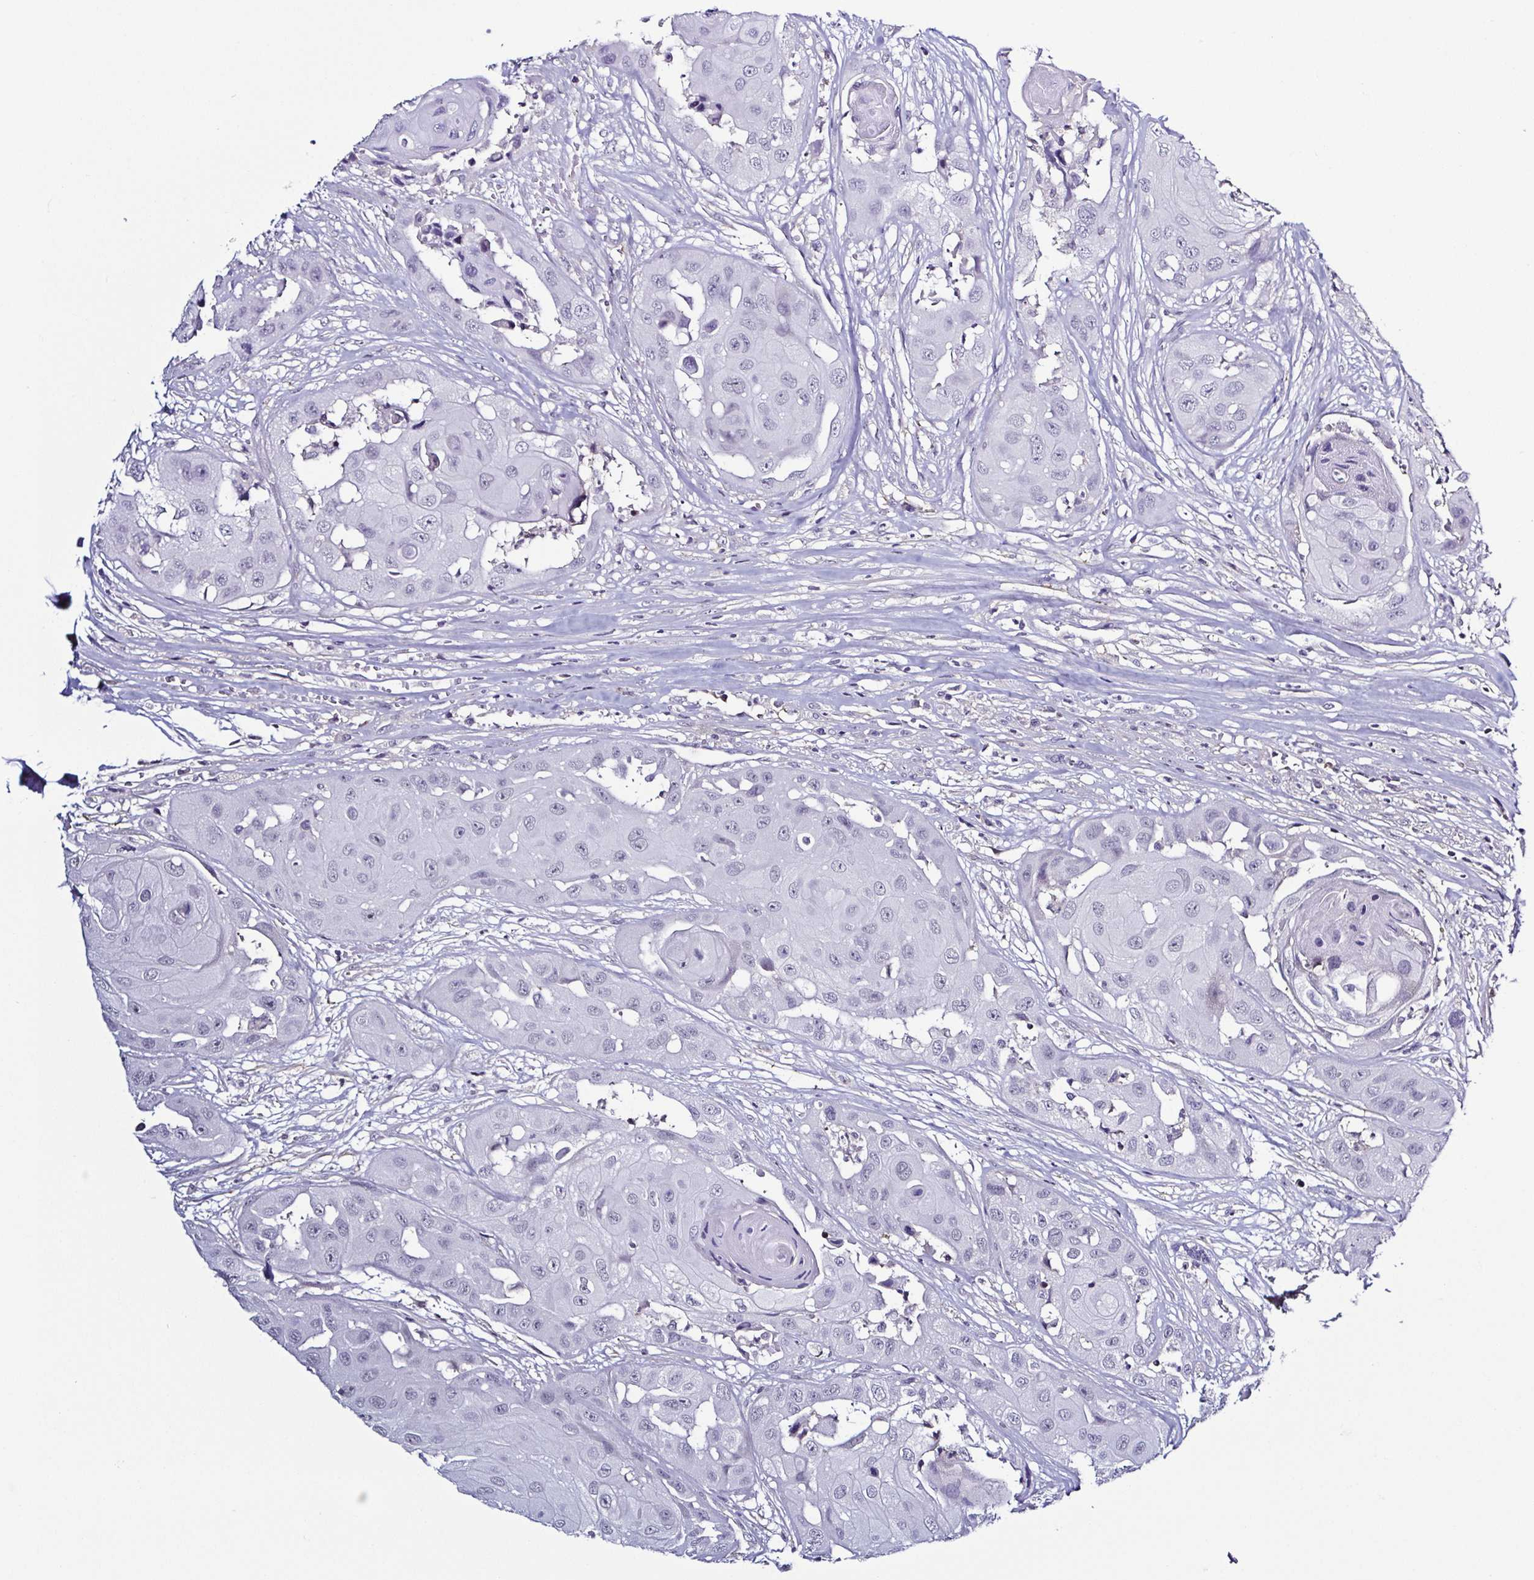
{"staining": {"intensity": "negative", "quantity": "none", "location": "none"}, "tissue": "head and neck cancer", "cell_type": "Tumor cells", "image_type": "cancer", "snomed": [{"axis": "morphology", "description": "Squamous cell carcinoma, NOS"}, {"axis": "topography", "description": "Head-Neck"}], "caption": "Head and neck squamous cell carcinoma was stained to show a protein in brown. There is no significant staining in tumor cells.", "gene": "TNNT2", "patient": {"sex": "male", "age": 83}}